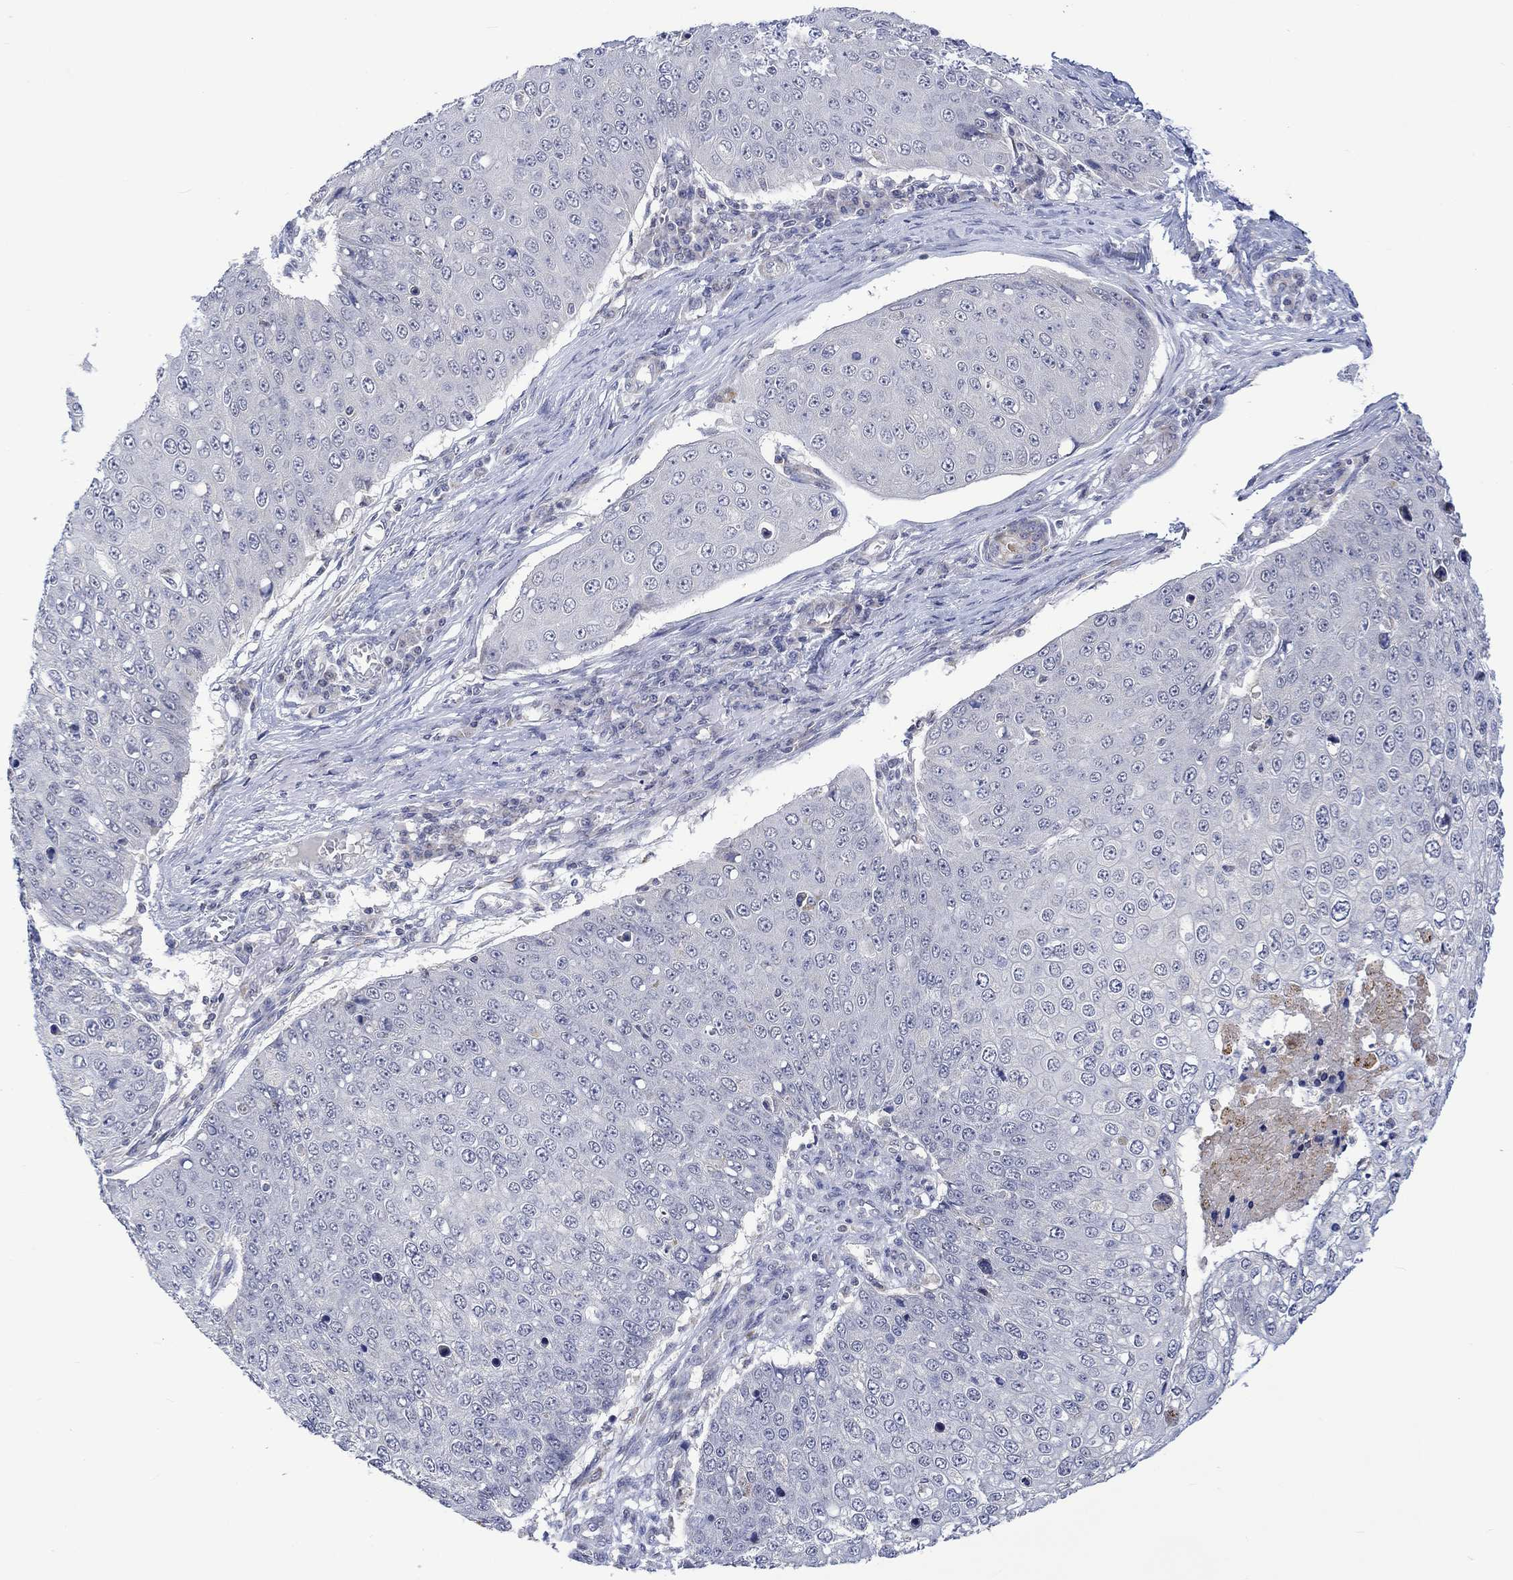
{"staining": {"intensity": "negative", "quantity": "none", "location": "none"}, "tissue": "skin cancer", "cell_type": "Tumor cells", "image_type": "cancer", "snomed": [{"axis": "morphology", "description": "Squamous cell carcinoma, NOS"}, {"axis": "topography", "description": "Skin"}], "caption": "DAB (3,3'-diaminobenzidine) immunohistochemical staining of skin cancer reveals no significant positivity in tumor cells.", "gene": "SLC48A1", "patient": {"sex": "male", "age": 71}}